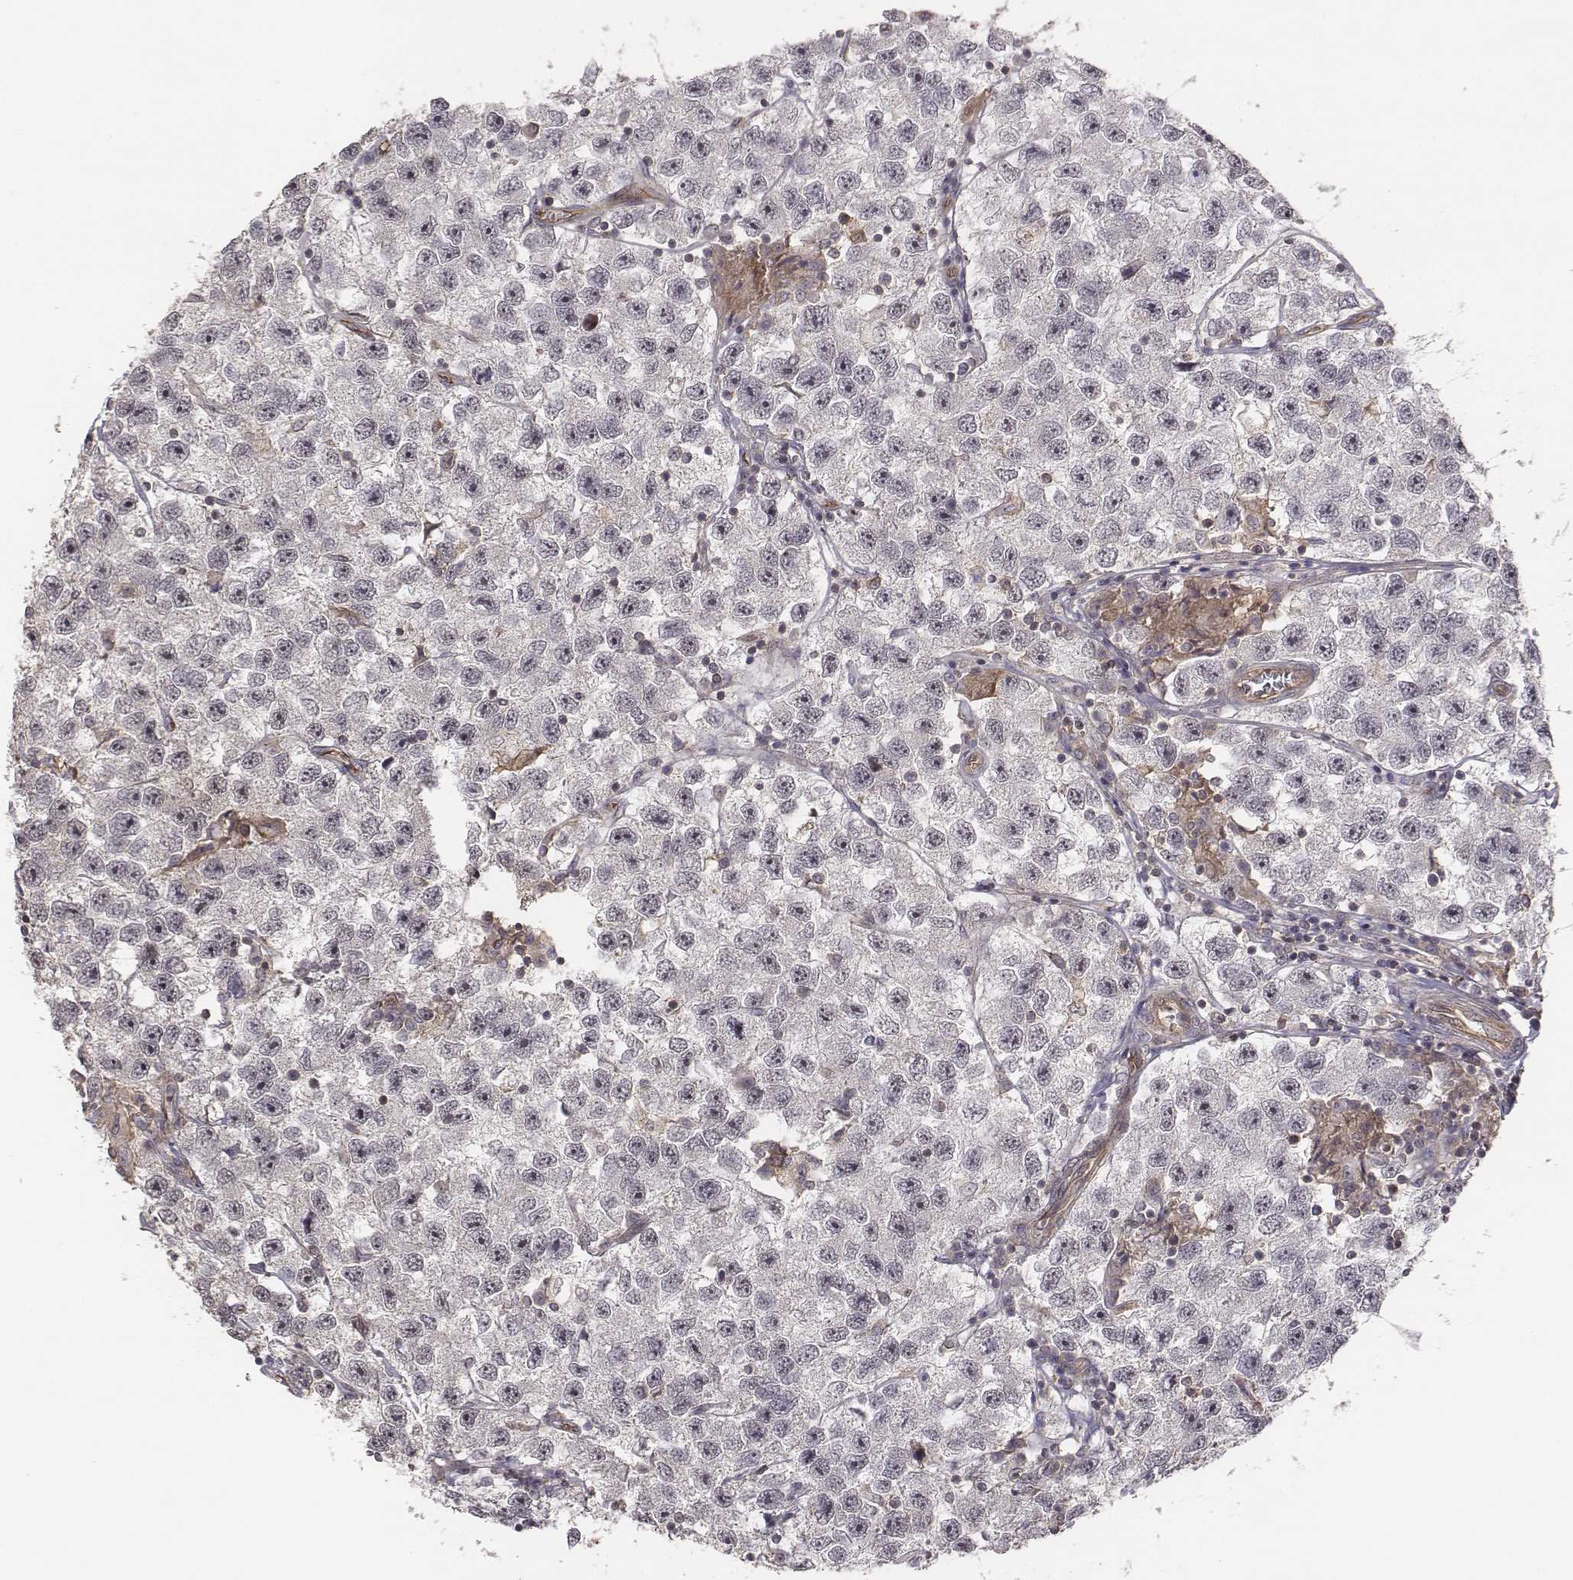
{"staining": {"intensity": "negative", "quantity": "none", "location": "none"}, "tissue": "testis cancer", "cell_type": "Tumor cells", "image_type": "cancer", "snomed": [{"axis": "morphology", "description": "Seminoma, NOS"}, {"axis": "topography", "description": "Testis"}], "caption": "High magnification brightfield microscopy of testis cancer (seminoma) stained with DAB (brown) and counterstained with hematoxylin (blue): tumor cells show no significant staining.", "gene": "PTPRG", "patient": {"sex": "male", "age": 26}}